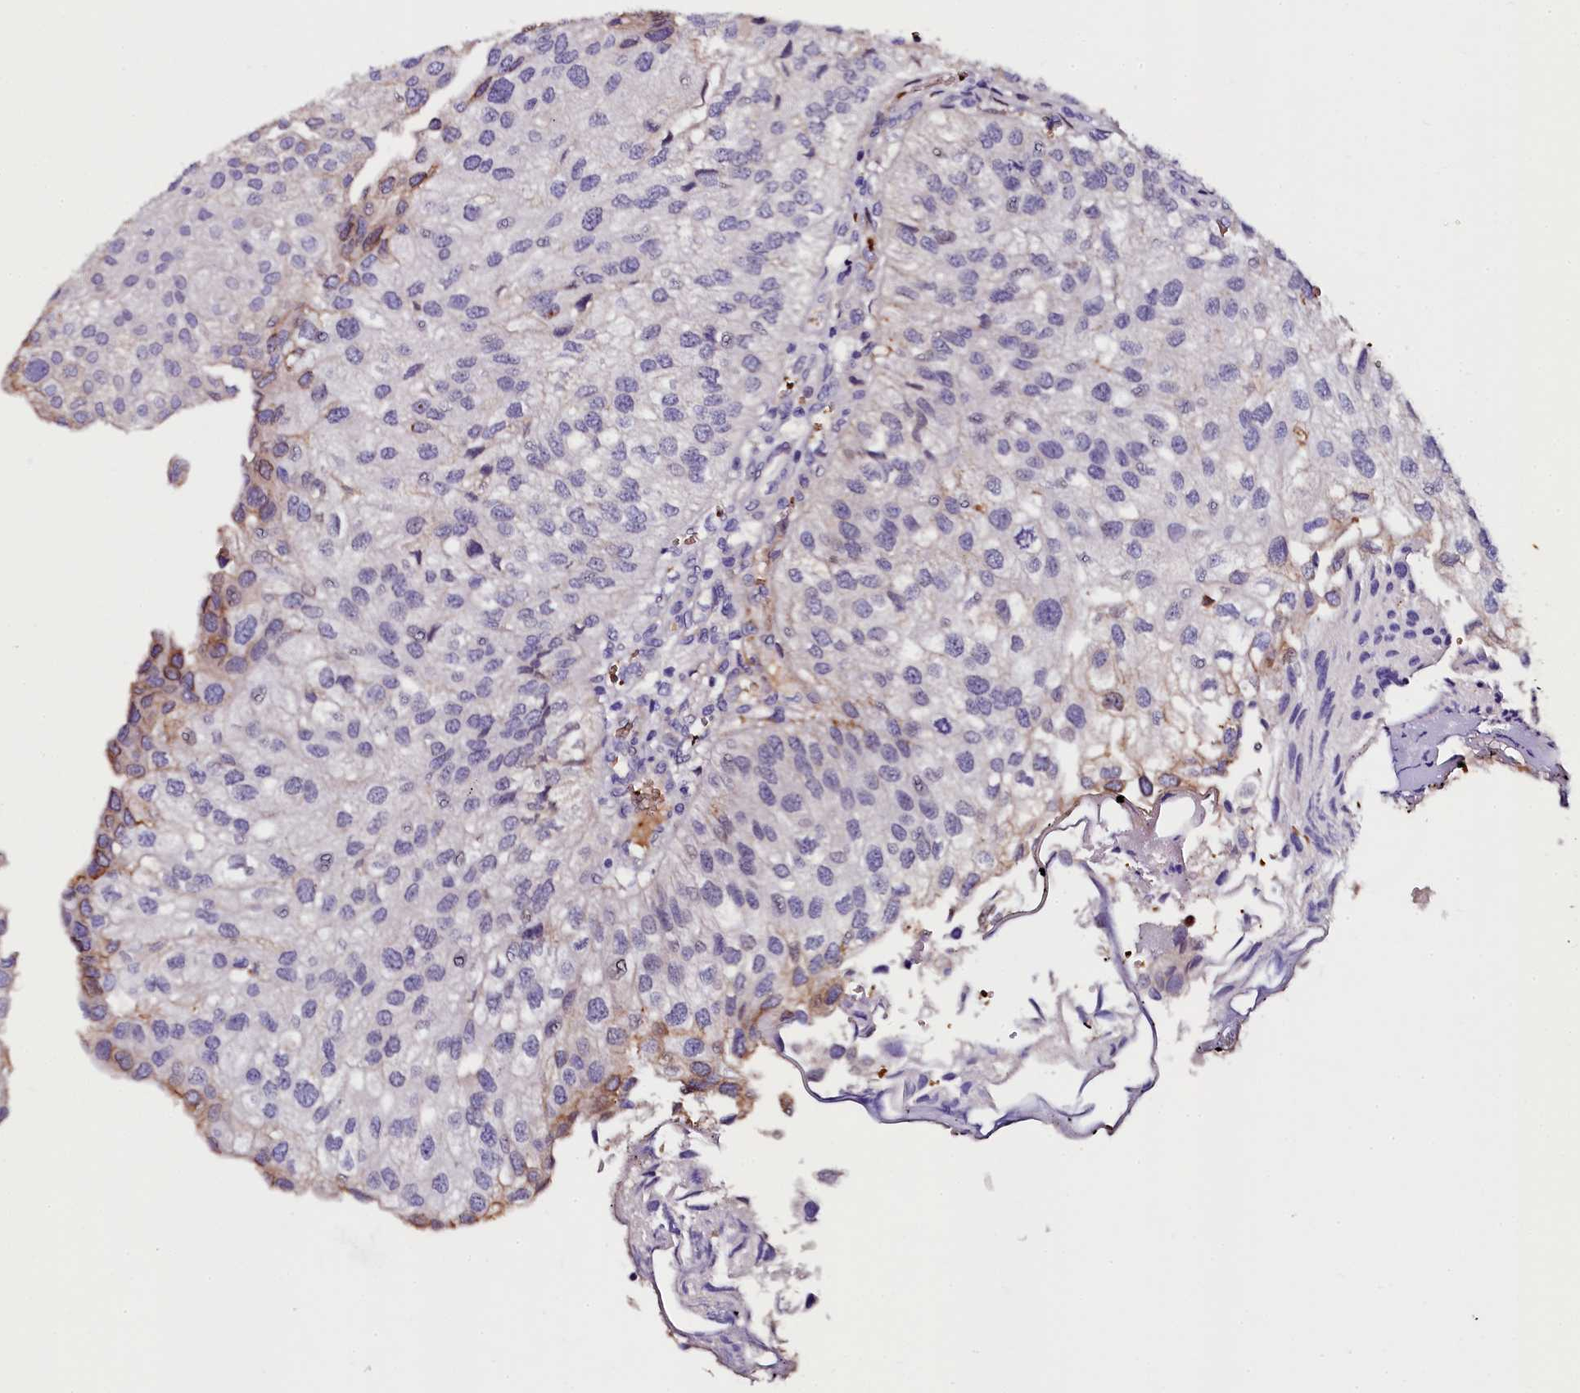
{"staining": {"intensity": "weak", "quantity": "<25%", "location": "cytoplasmic/membranous"}, "tissue": "urothelial cancer", "cell_type": "Tumor cells", "image_type": "cancer", "snomed": [{"axis": "morphology", "description": "Urothelial carcinoma, Low grade"}, {"axis": "topography", "description": "Urinary bladder"}], "caption": "High magnification brightfield microscopy of urothelial cancer stained with DAB (3,3'-diaminobenzidine) (brown) and counterstained with hematoxylin (blue): tumor cells show no significant positivity. The staining is performed using DAB (3,3'-diaminobenzidine) brown chromogen with nuclei counter-stained in using hematoxylin.", "gene": "CTDSPL2", "patient": {"sex": "female", "age": 89}}